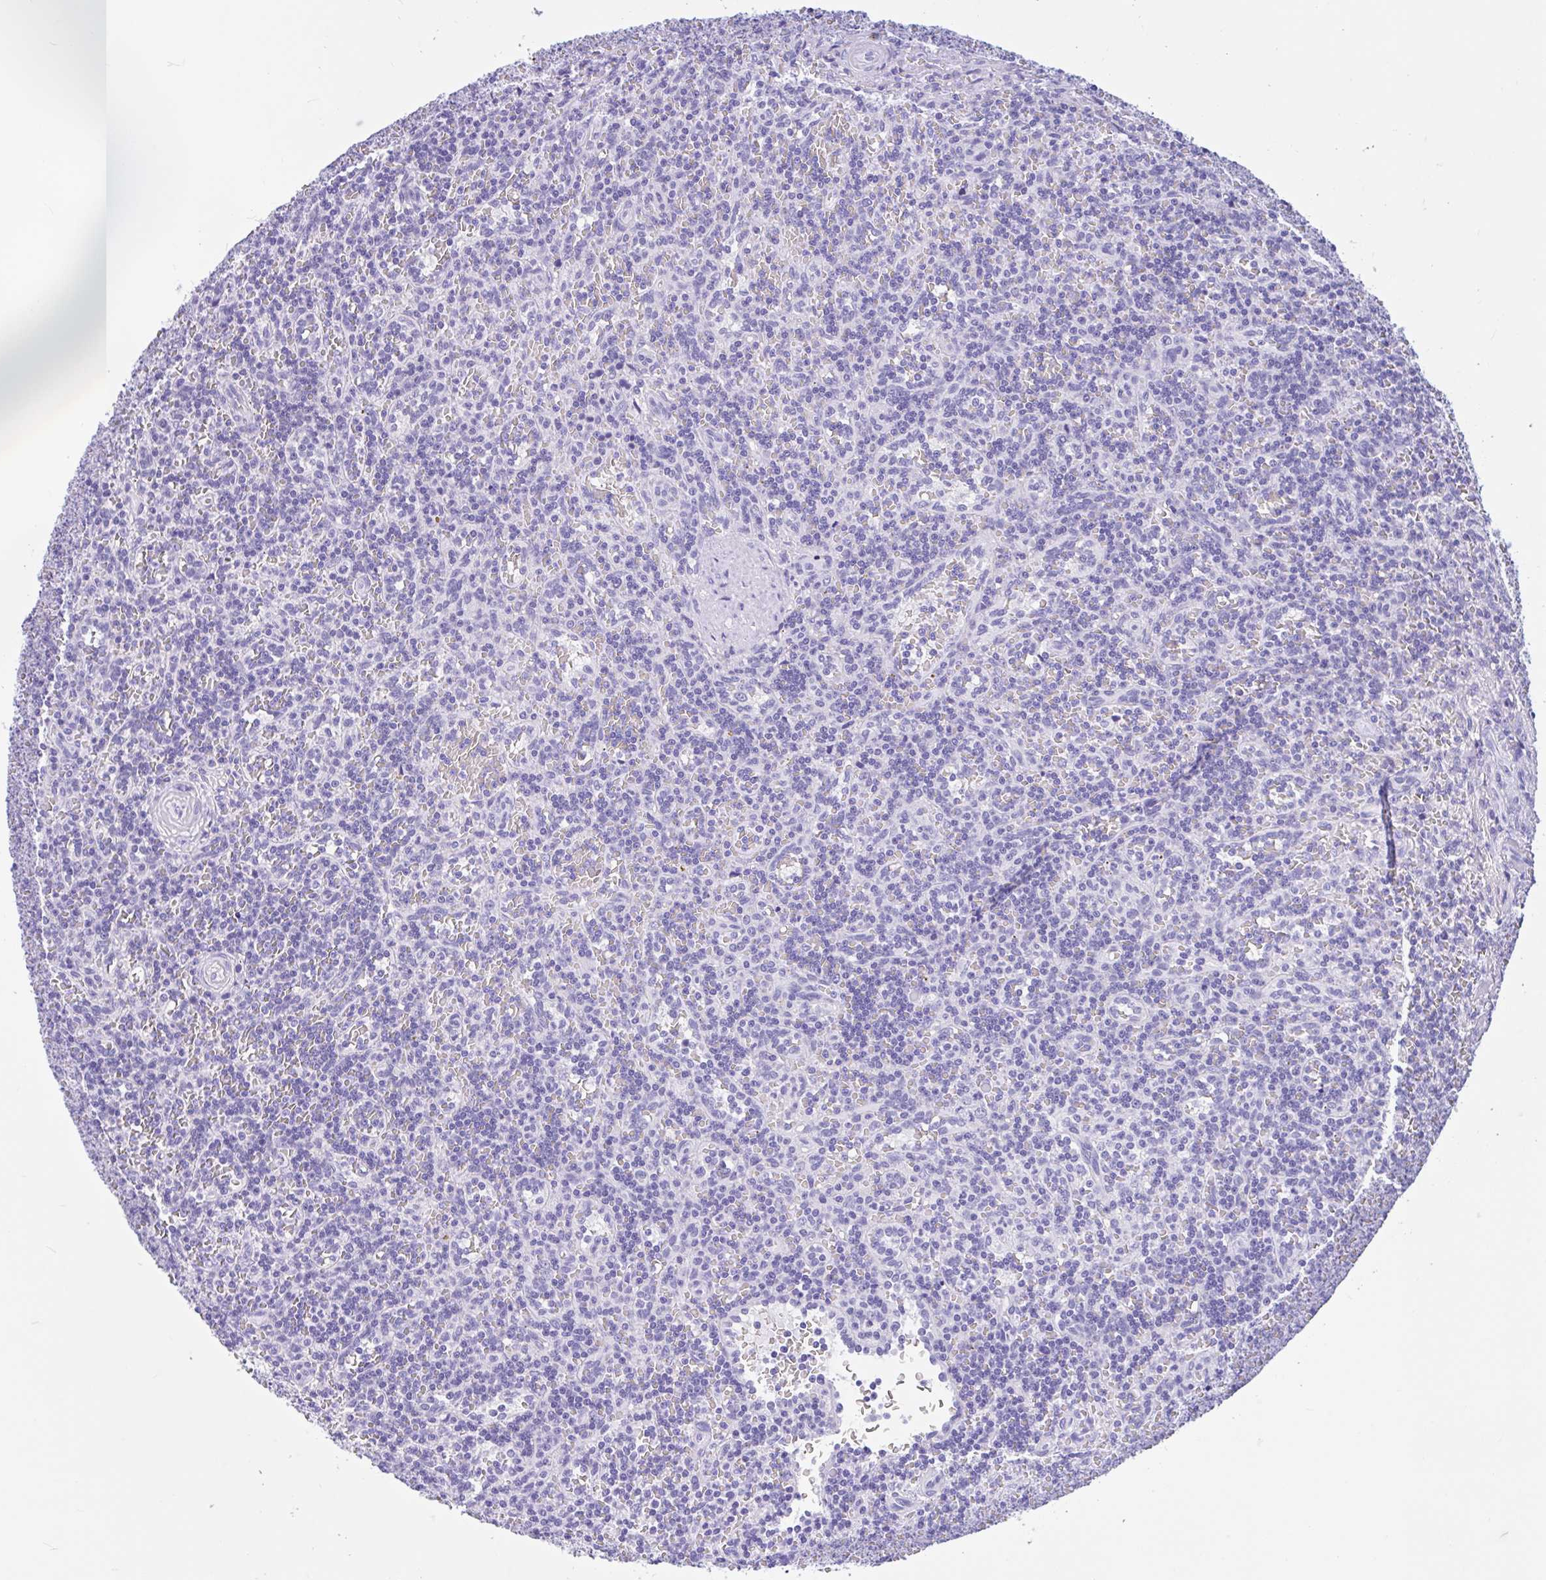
{"staining": {"intensity": "negative", "quantity": "none", "location": "none"}, "tissue": "lymphoma", "cell_type": "Tumor cells", "image_type": "cancer", "snomed": [{"axis": "morphology", "description": "Malignant lymphoma, non-Hodgkin's type, Low grade"}, {"axis": "topography", "description": "Spleen"}], "caption": "Protein analysis of low-grade malignant lymphoma, non-Hodgkin's type shows no significant staining in tumor cells.", "gene": "OR4N4", "patient": {"sex": "male", "age": 73}}